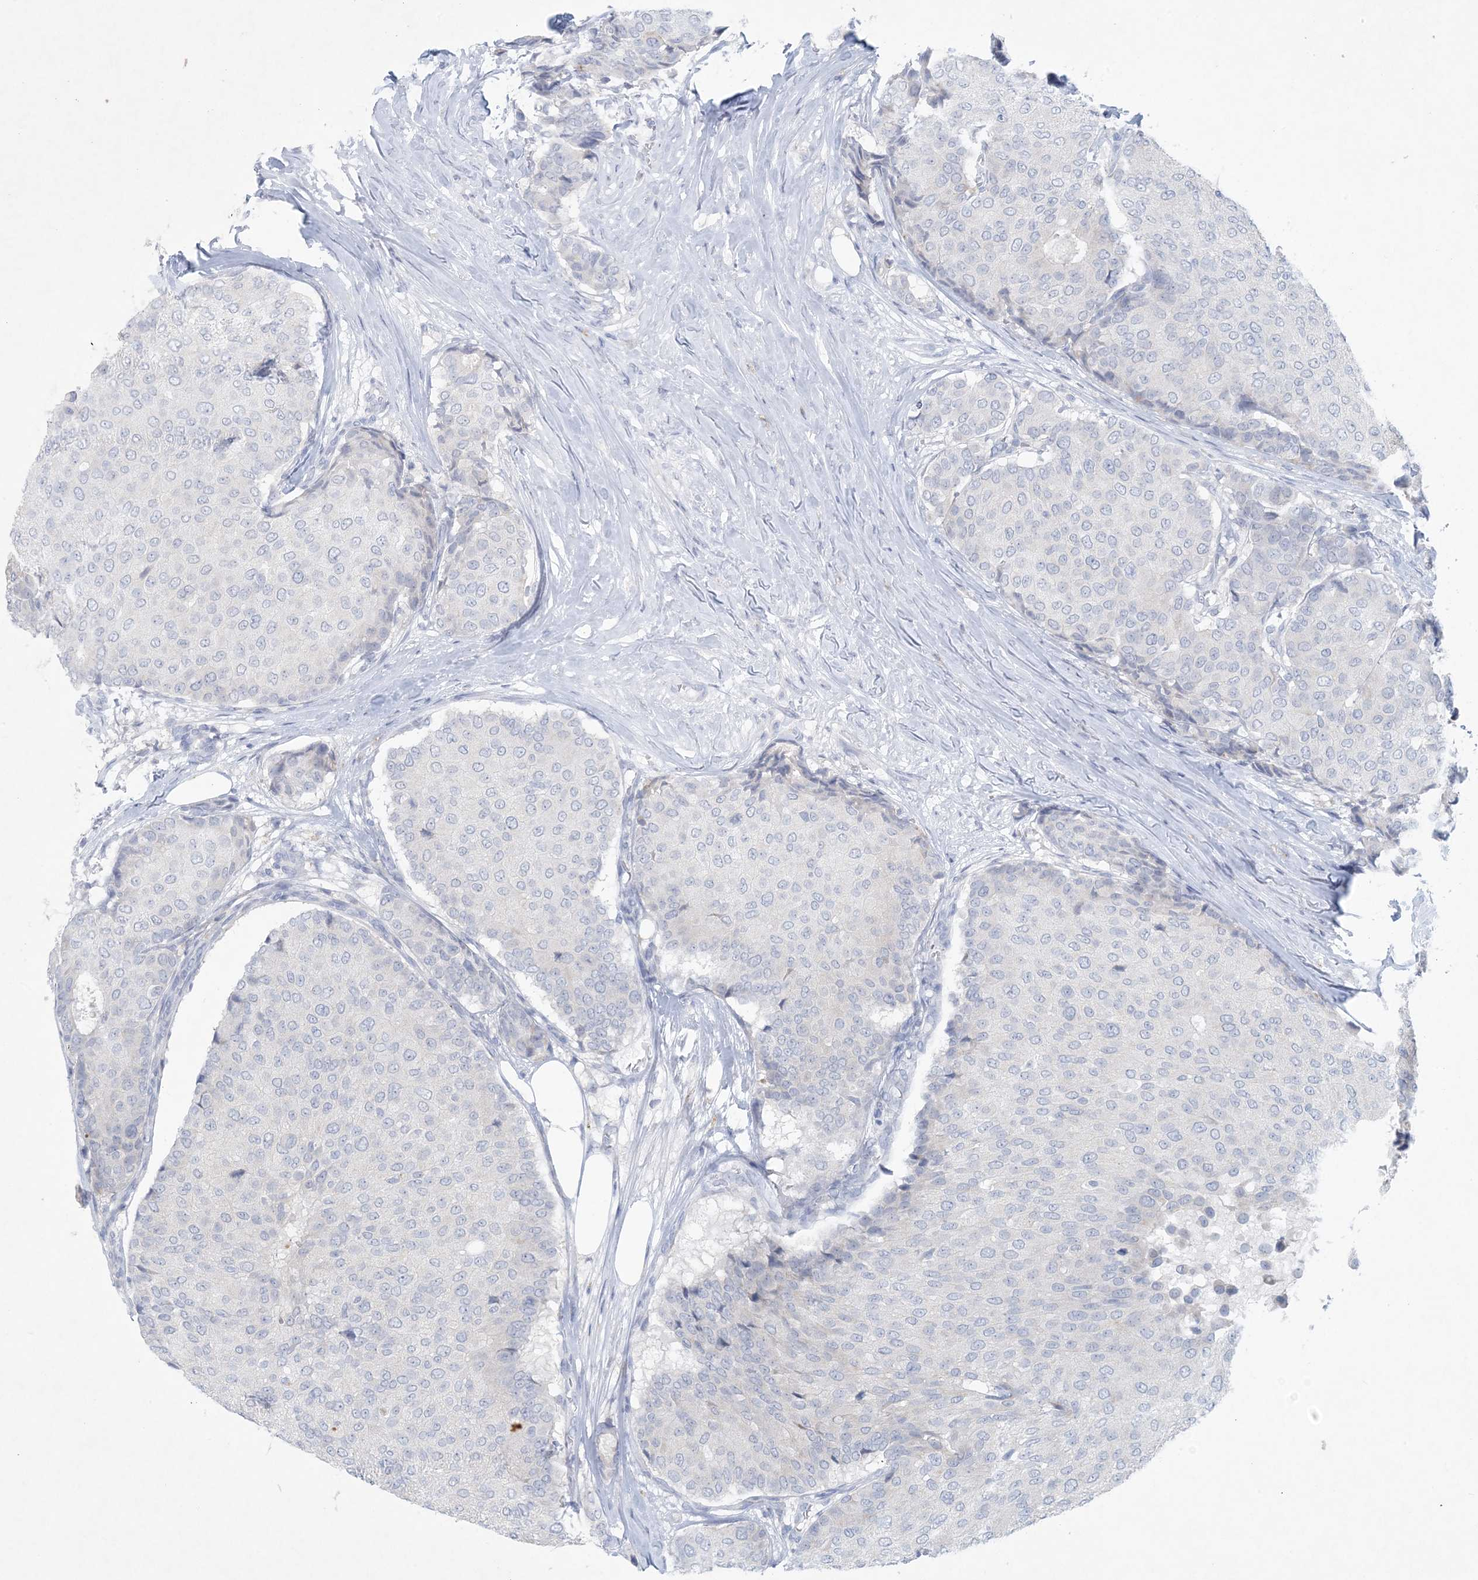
{"staining": {"intensity": "negative", "quantity": "none", "location": "none"}, "tissue": "breast cancer", "cell_type": "Tumor cells", "image_type": "cancer", "snomed": [{"axis": "morphology", "description": "Duct carcinoma"}, {"axis": "topography", "description": "Breast"}], "caption": "This photomicrograph is of breast cancer (invasive ductal carcinoma) stained with IHC to label a protein in brown with the nuclei are counter-stained blue. There is no expression in tumor cells.", "gene": "GABRG1", "patient": {"sex": "female", "age": 75}}